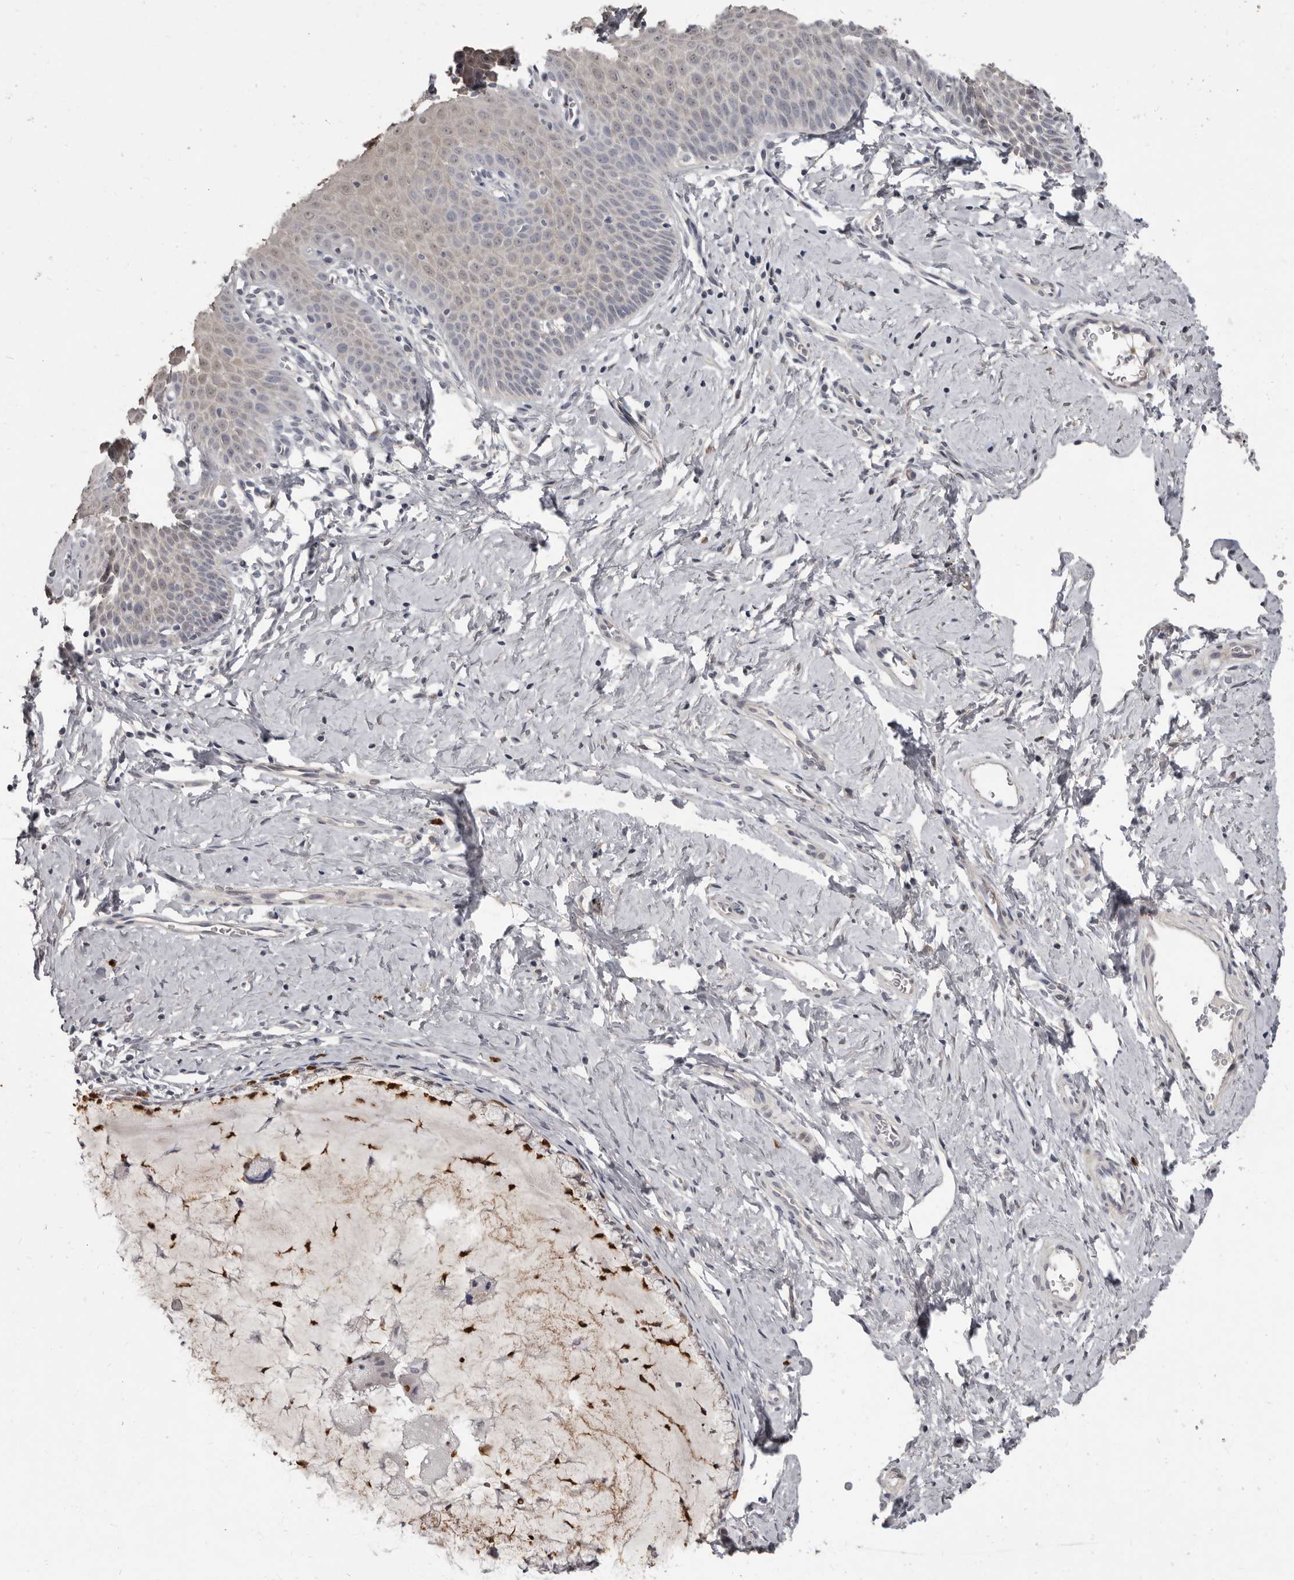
{"staining": {"intensity": "weak", "quantity": ">75%", "location": "cytoplasmic/membranous"}, "tissue": "cervix", "cell_type": "Glandular cells", "image_type": "normal", "snomed": [{"axis": "morphology", "description": "Normal tissue, NOS"}, {"axis": "topography", "description": "Cervix"}], "caption": "Glandular cells exhibit weak cytoplasmic/membranous positivity in about >75% of cells in unremarkable cervix. The protein is stained brown, and the nuclei are stained in blue (DAB IHC with brightfield microscopy, high magnification).", "gene": "GPR157", "patient": {"sex": "female", "age": 36}}